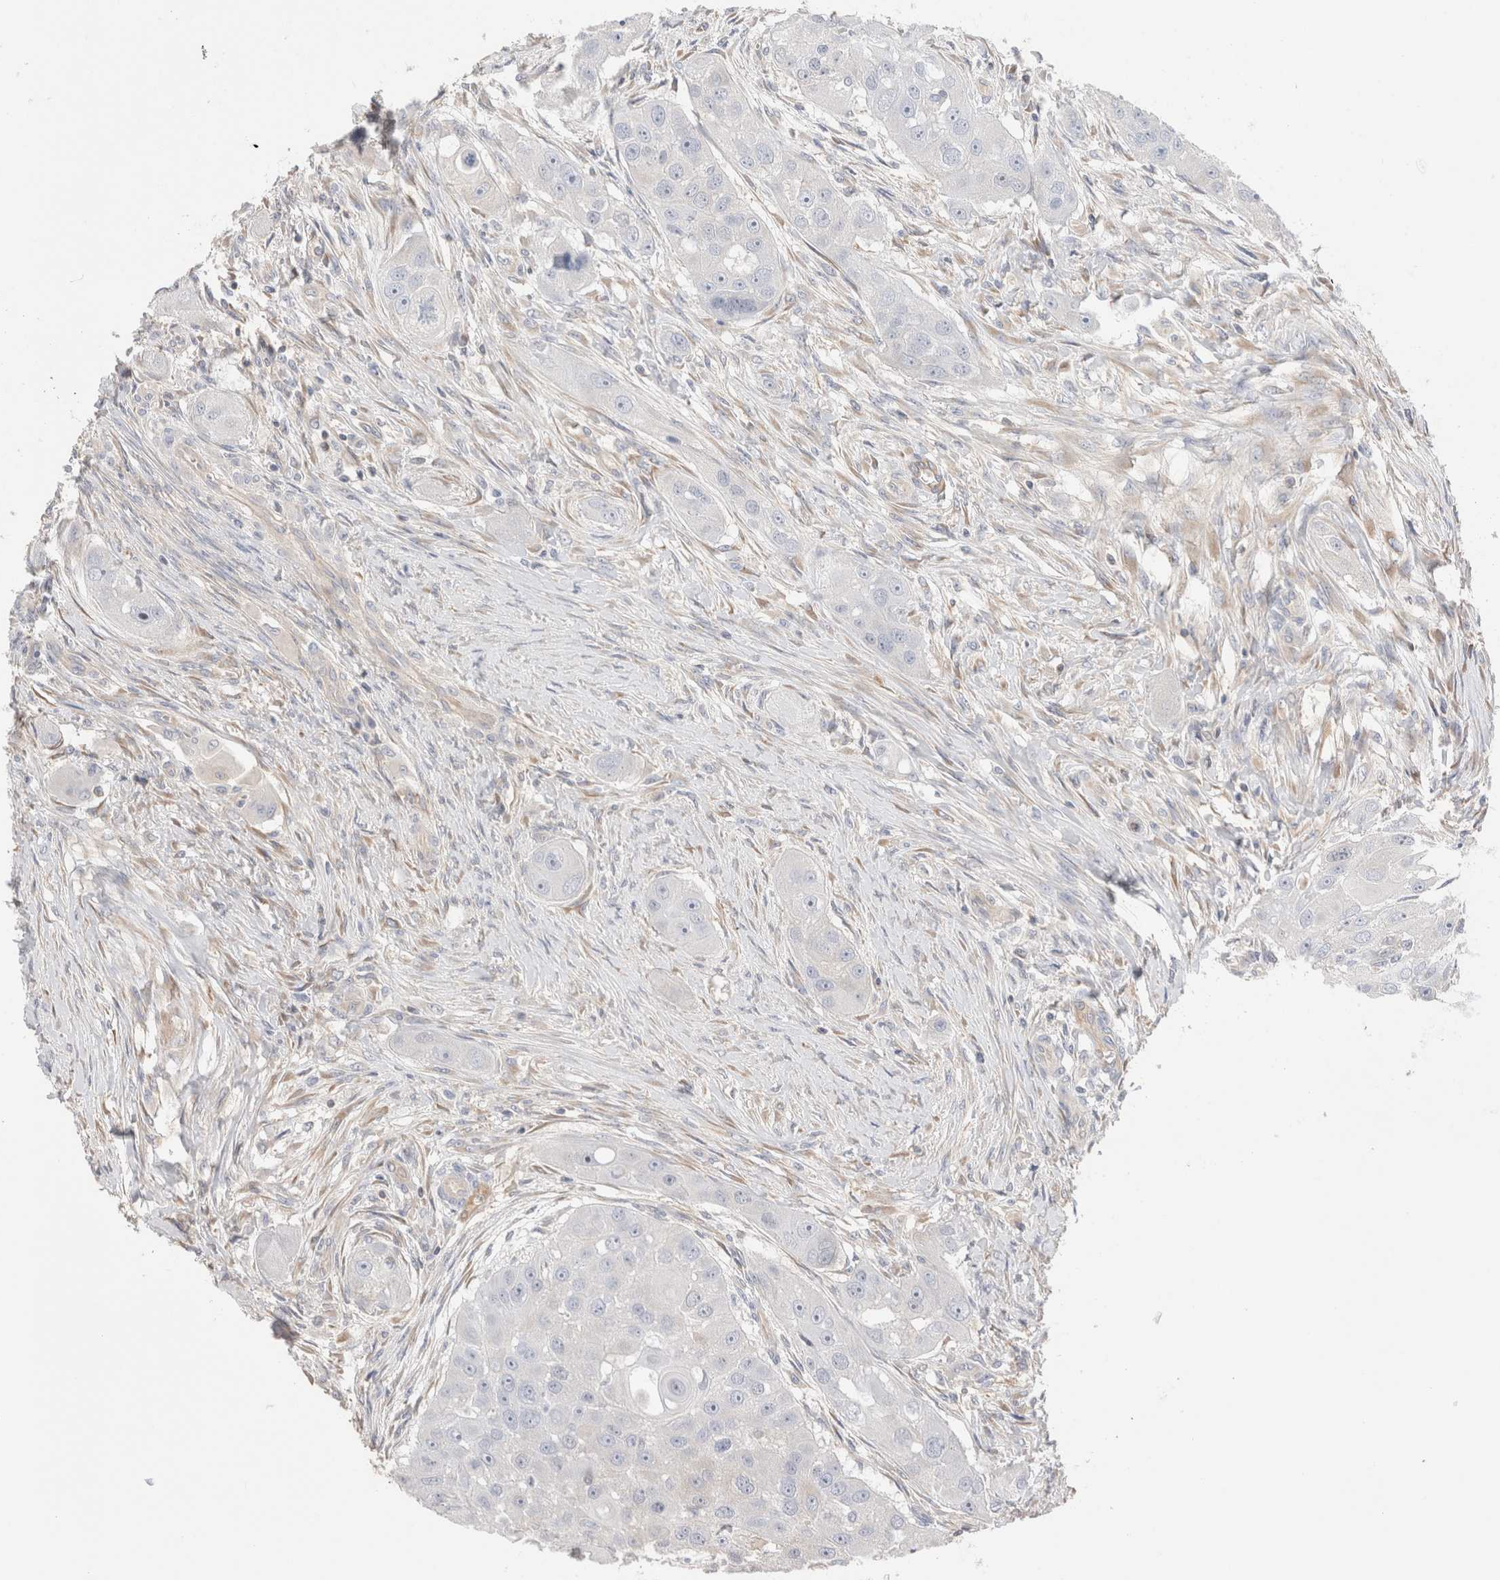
{"staining": {"intensity": "negative", "quantity": "none", "location": "none"}, "tissue": "head and neck cancer", "cell_type": "Tumor cells", "image_type": "cancer", "snomed": [{"axis": "morphology", "description": "Normal tissue, NOS"}, {"axis": "morphology", "description": "Squamous cell carcinoma, NOS"}, {"axis": "topography", "description": "Skeletal muscle"}, {"axis": "topography", "description": "Head-Neck"}], "caption": "Immunohistochemistry micrograph of neoplastic tissue: human squamous cell carcinoma (head and neck) stained with DAB (3,3'-diaminobenzidine) demonstrates no significant protein staining in tumor cells.", "gene": "CAPN2", "patient": {"sex": "male", "age": 51}}